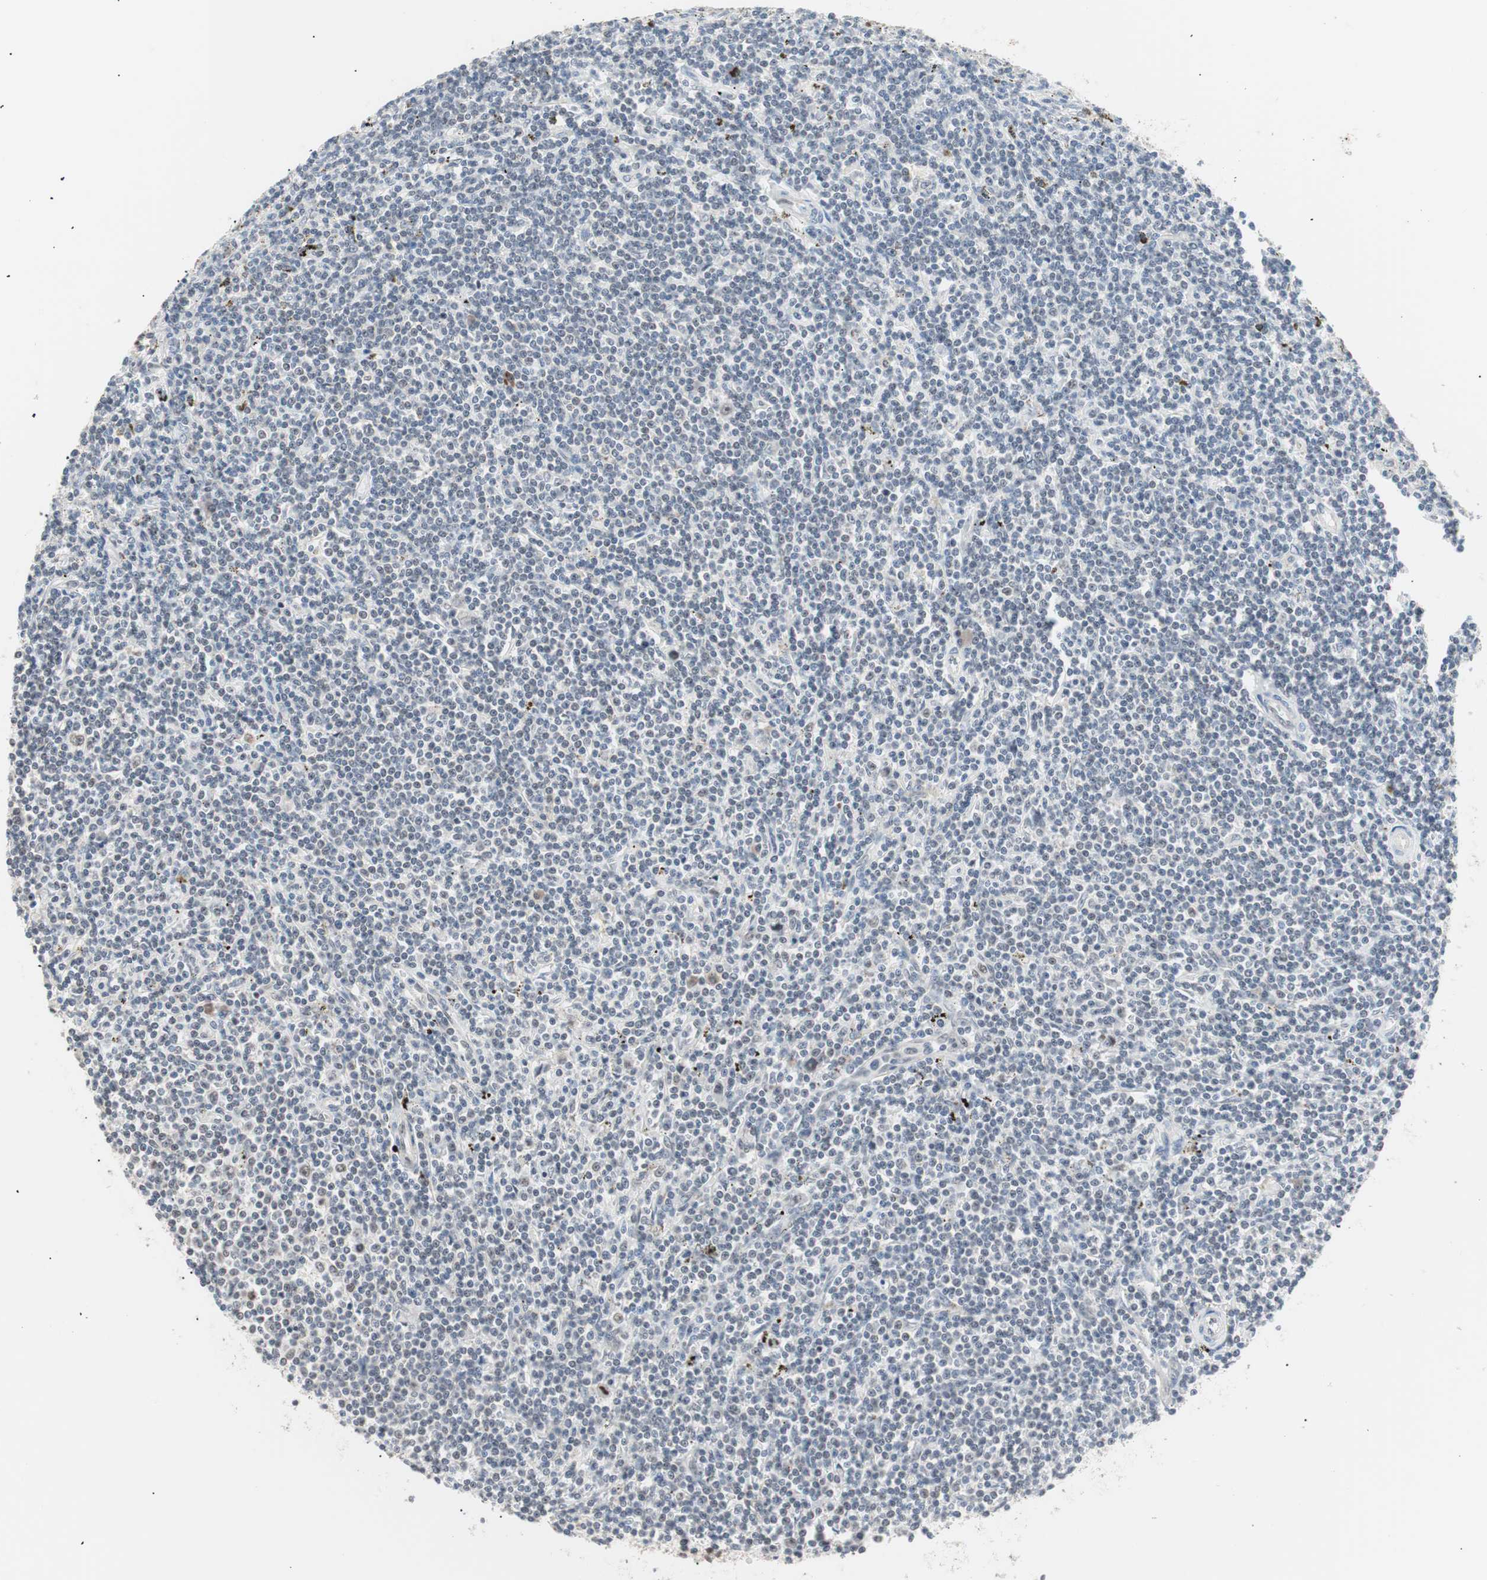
{"staining": {"intensity": "negative", "quantity": "none", "location": "none"}, "tissue": "lymphoma", "cell_type": "Tumor cells", "image_type": "cancer", "snomed": [{"axis": "morphology", "description": "Malignant lymphoma, non-Hodgkin's type, Low grade"}, {"axis": "topography", "description": "Spleen"}], "caption": "Tumor cells show no significant protein expression in lymphoma.", "gene": "LIG3", "patient": {"sex": "male", "age": 76}}